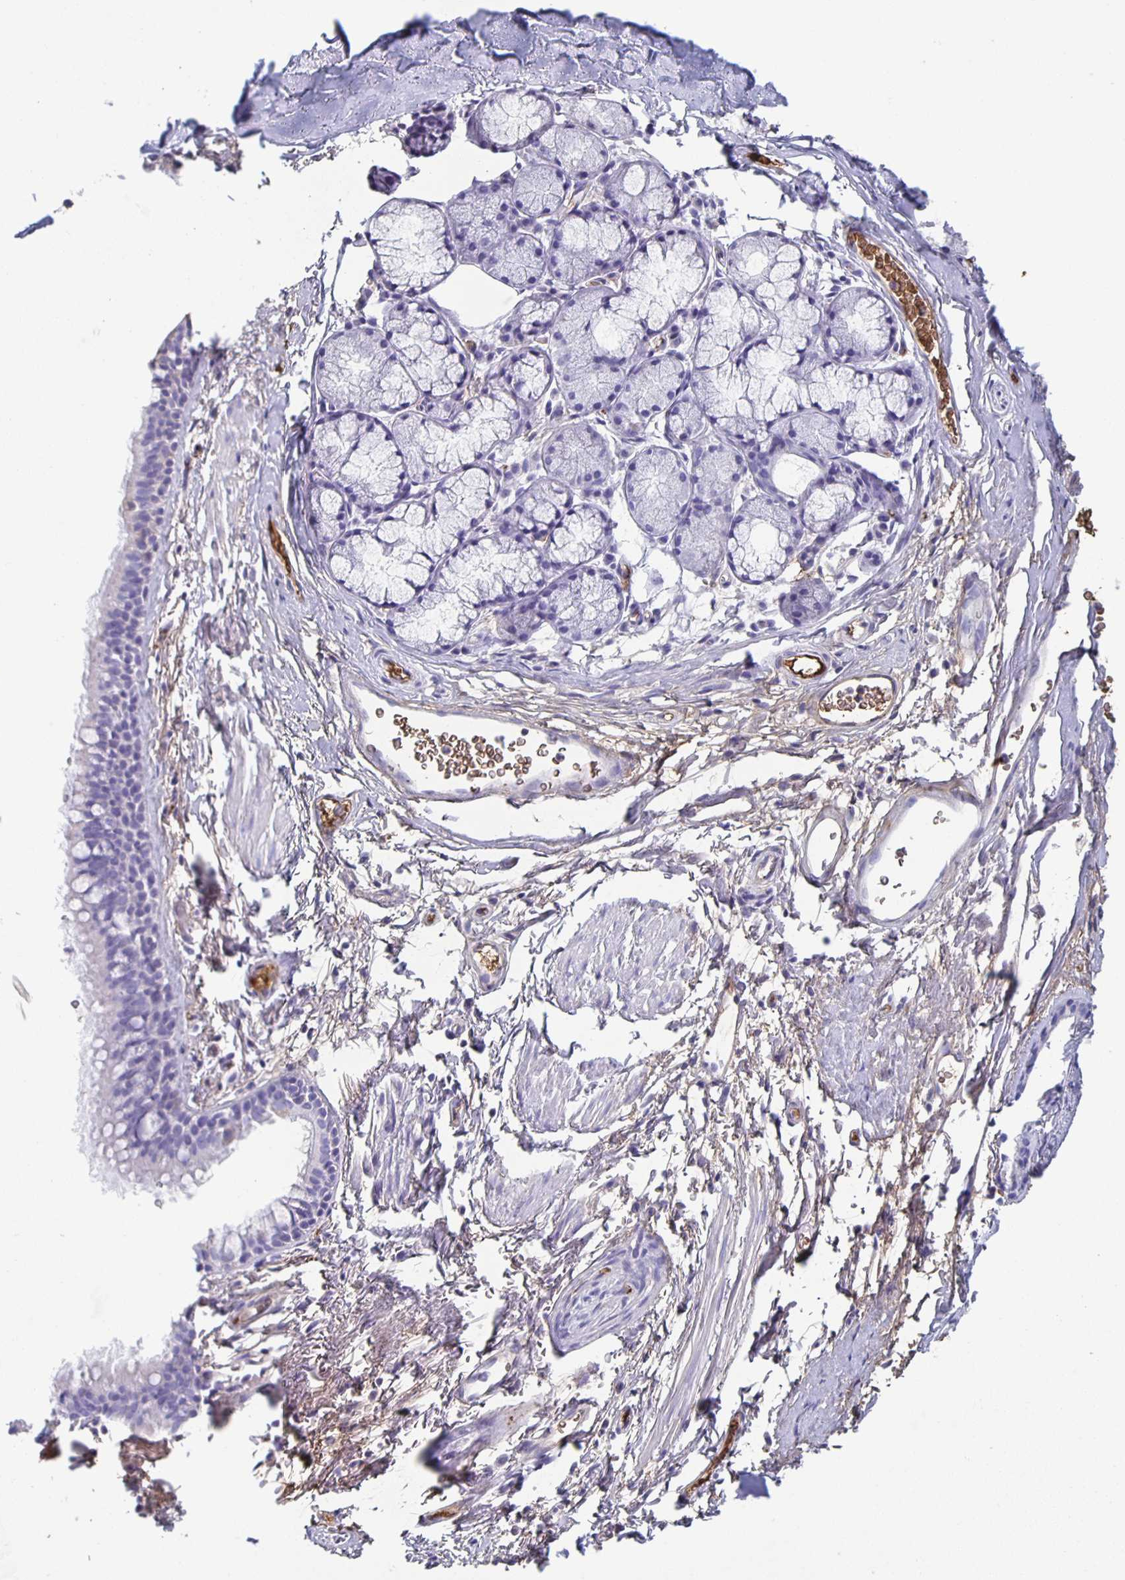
{"staining": {"intensity": "negative", "quantity": "none", "location": "none"}, "tissue": "adipose tissue", "cell_type": "Adipocytes", "image_type": "normal", "snomed": [{"axis": "morphology", "description": "Normal tissue, NOS"}, {"axis": "topography", "description": "Lymph node"}, {"axis": "topography", "description": "Cartilage tissue"}, {"axis": "topography", "description": "Bronchus"}], "caption": "DAB immunohistochemical staining of unremarkable adipose tissue demonstrates no significant staining in adipocytes.", "gene": "FGA", "patient": {"sex": "female", "age": 70}}